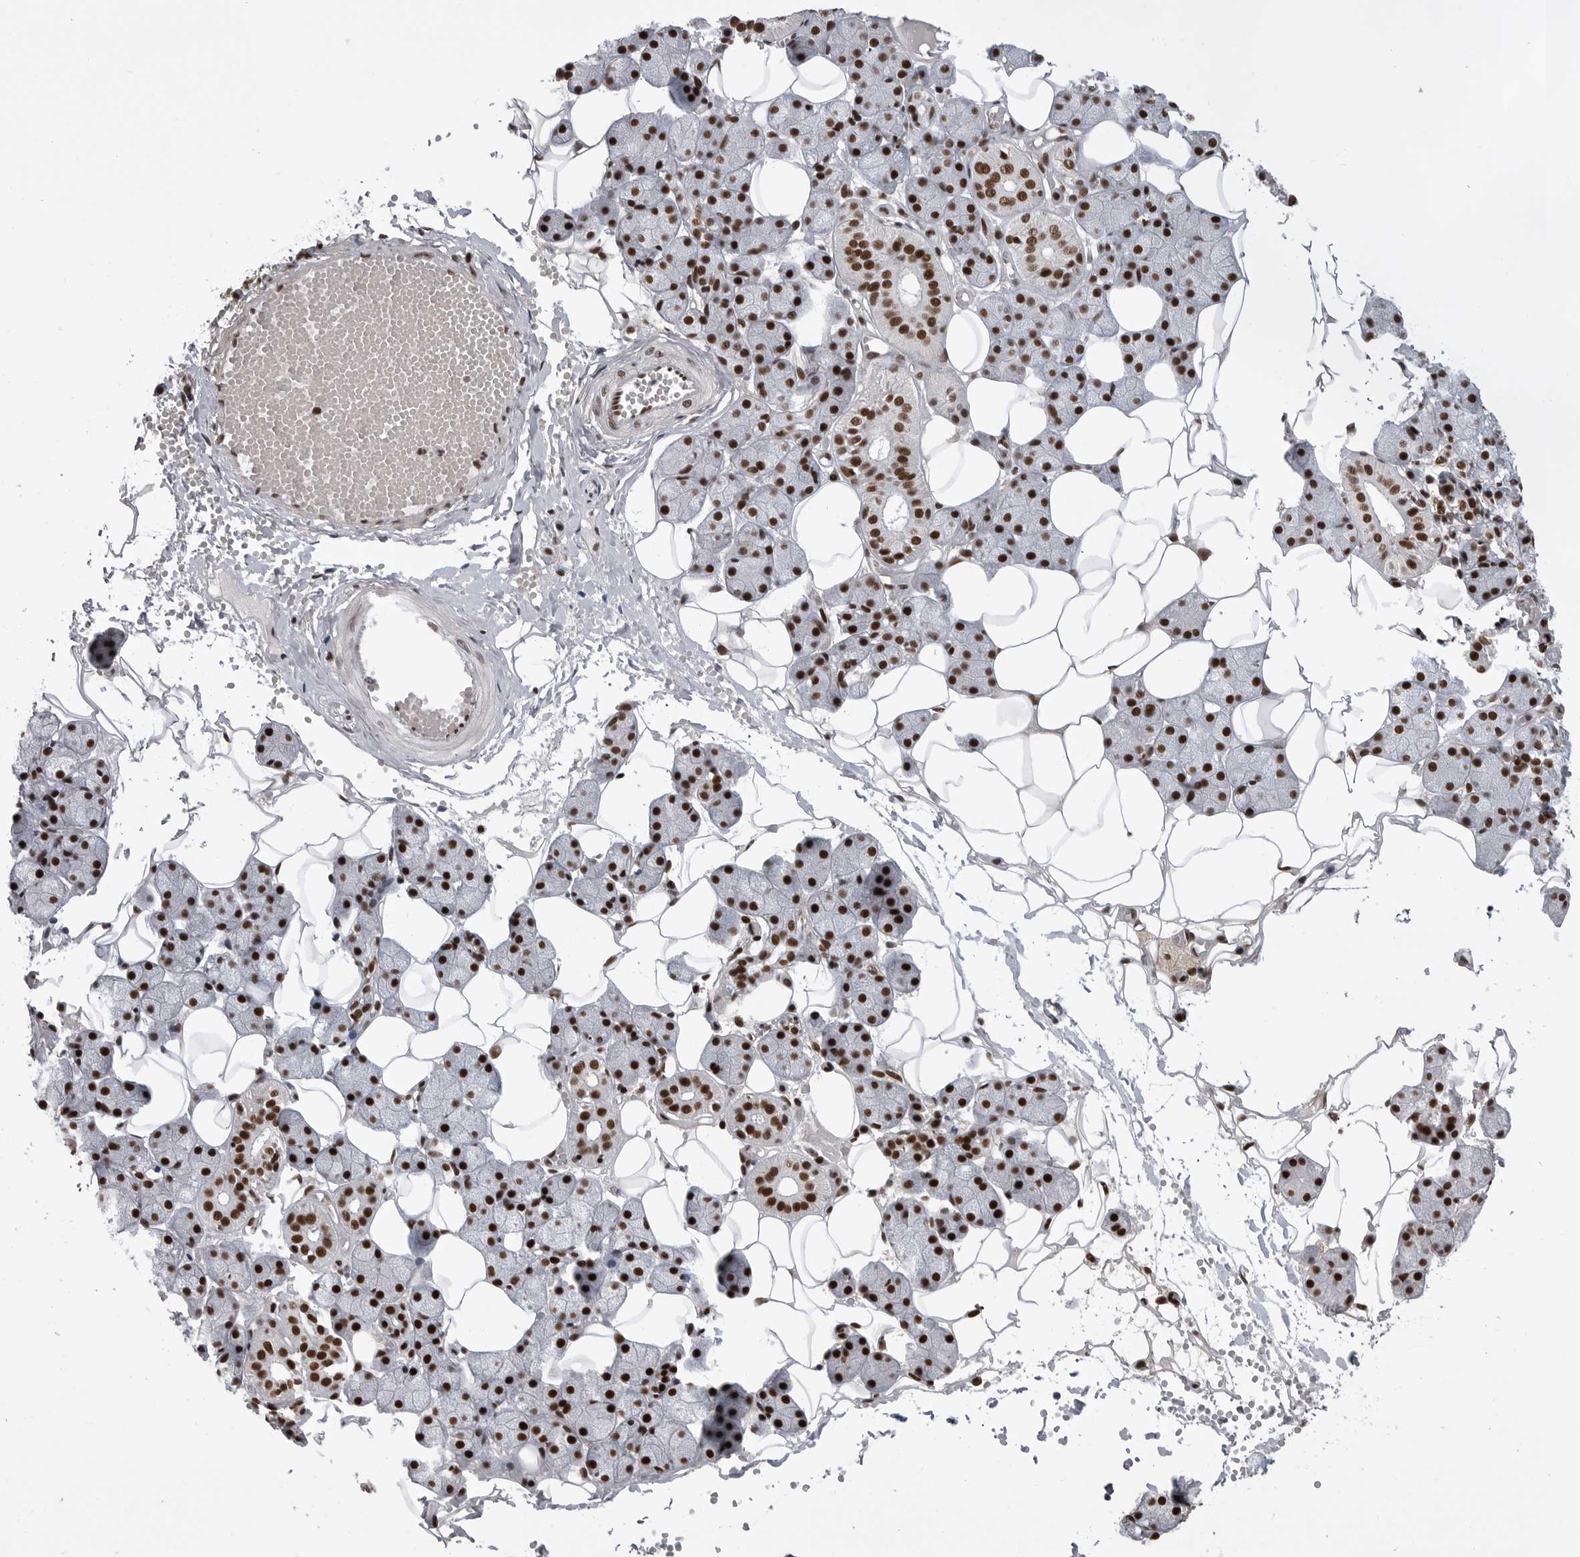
{"staining": {"intensity": "strong", "quantity": "25%-75%", "location": "nuclear"}, "tissue": "salivary gland", "cell_type": "Glandular cells", "image_type": "normal", "snomed": [{"axis": "morphology", "description": "Normal tissue, NOS"}, {"axis": "topography", "description": "Salivary gland"}], "caption": "Benign salivary gland was stained to show a protein in brown. There is high levels of strong nuclear staining in approximately 25%-75% of glandular cells. Nuclei are stained in blue.", "gene": "PPP1R8", "patient": {"sex": "female", "age": 33}}